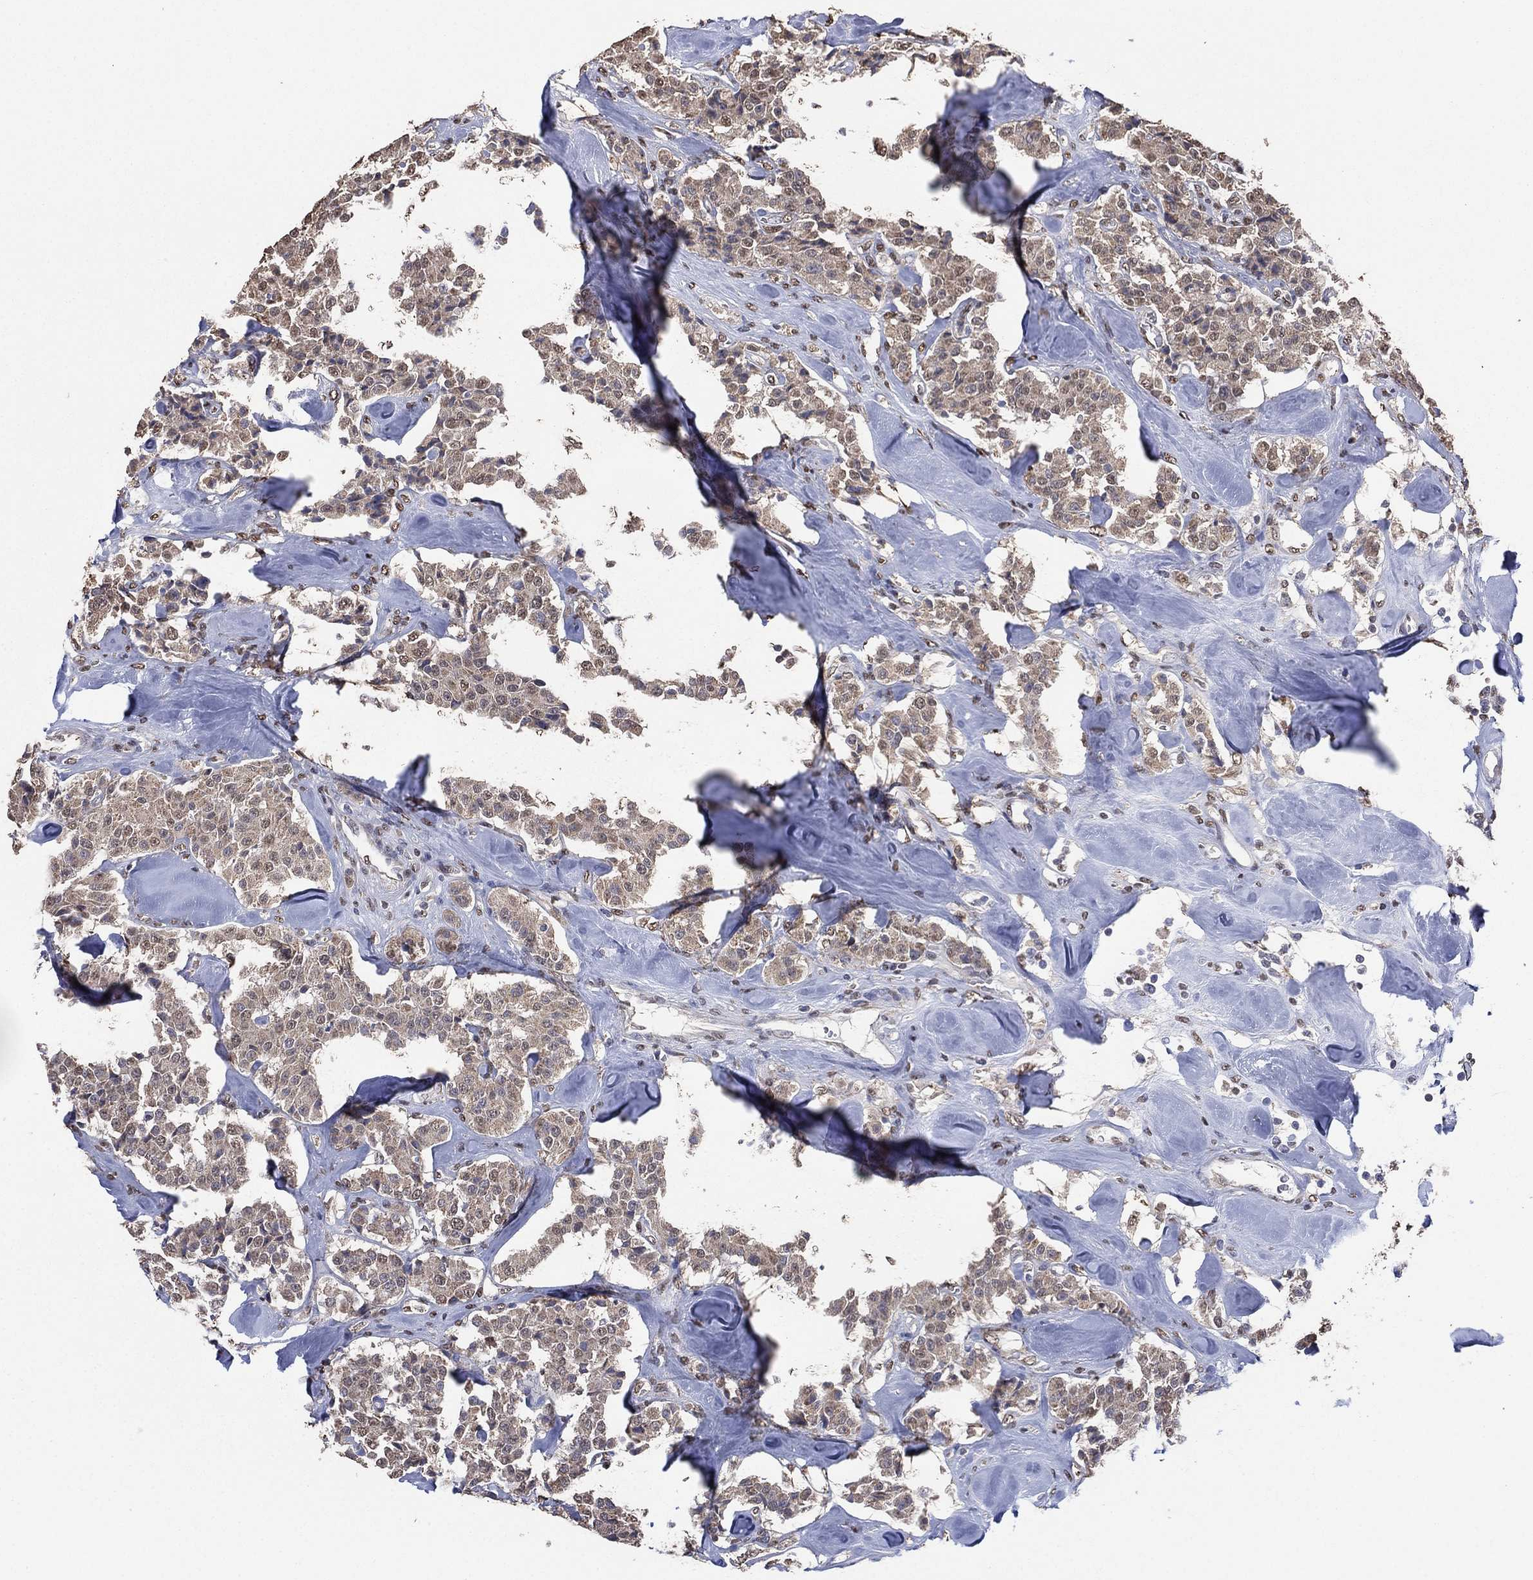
{"staining": {"intensity": "weak", "quantity": "<25%", "location": "cytoplasmic/membranous"}, "tissue": "carcinoid", "cell_type": "Tumor cells", "image_type": "cancer", "snomed": [{"axis": "morphology", "description": "Carcinoid, malignant, NOS"}, {"axis": "topography", "description": "Pancreas"}], "caption": "There is no significant staining in tumor cells of carcinoid.", "gene": "ALDH7A1", "patient": {"sex": "male", "age": 41}}